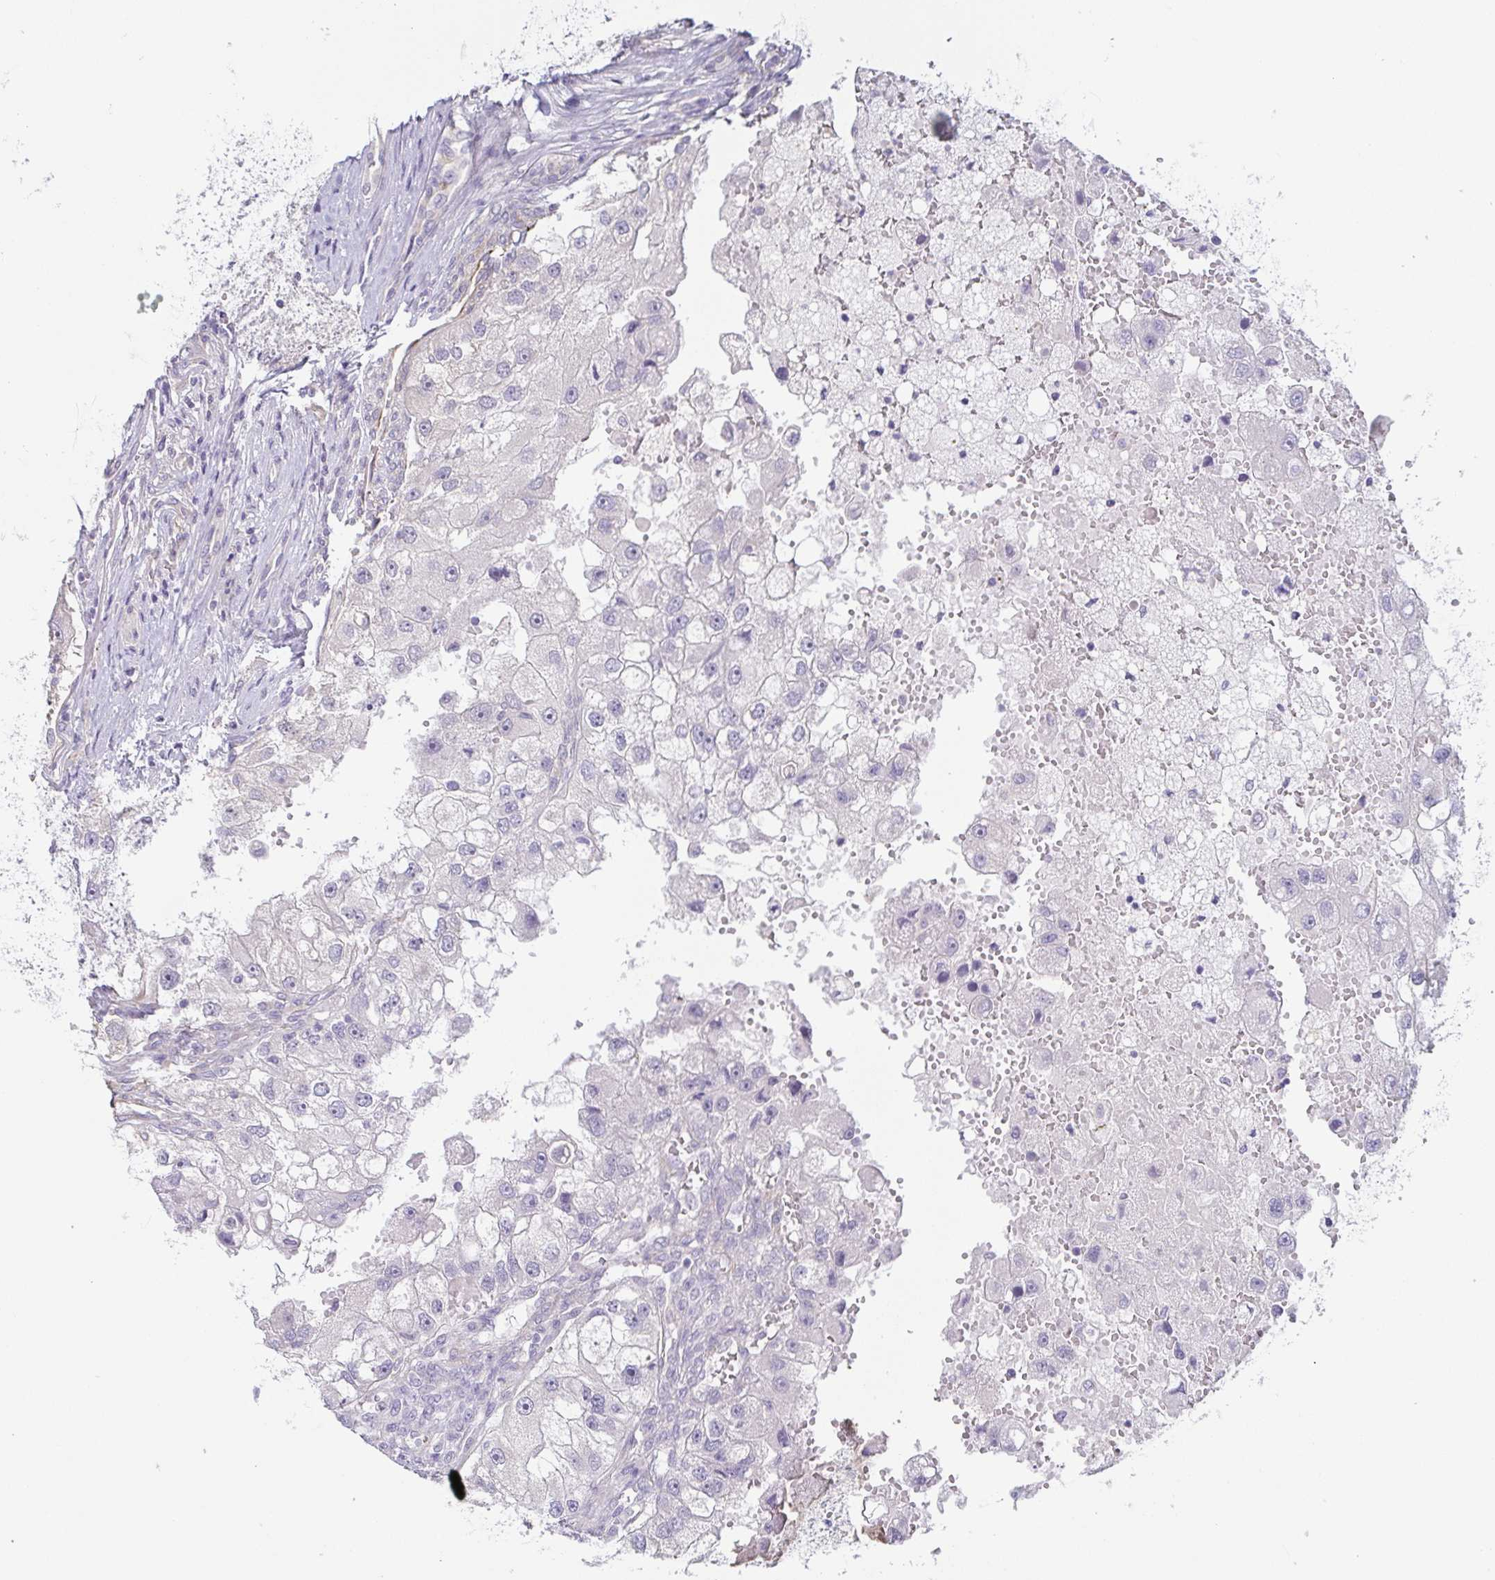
{"staining": {"intensity": "negative", "quantity": "none", "location": "none"}, "tissue": "renal cancer", "cell_type": "Tumor cells", "image_type": "cancer", "snomed": [{"axis": "morphology", "description": "Adenocarcinoma, NOS"}, {"axis": "topography", "description": "Kidney"}], "caption": "Tumor cells show no significant positivity in renal cancer.", "gene": "COL17A1", "patient": {"sex": "male", "age": 63}}